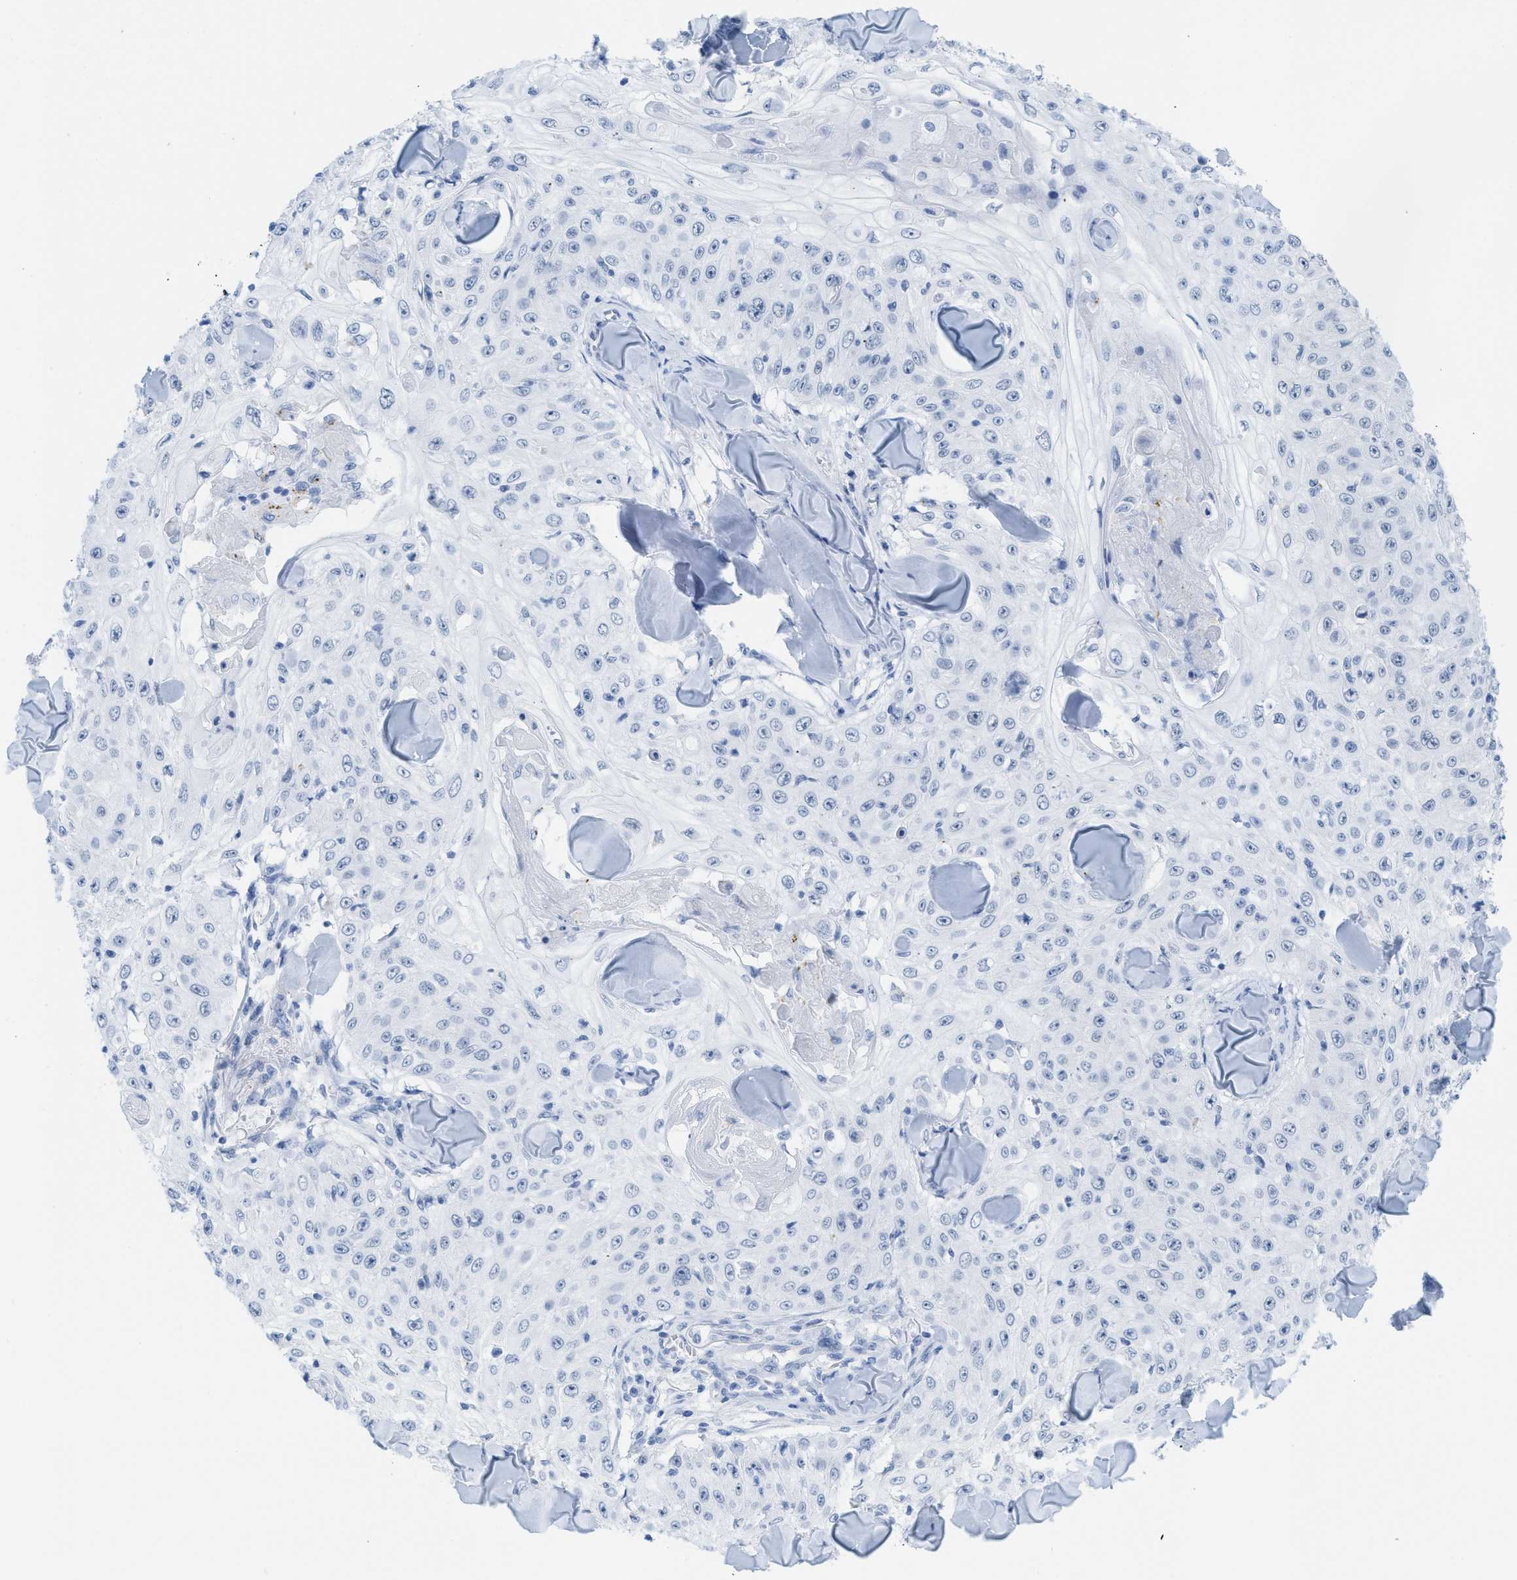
{"staining": {"intensity": "negative", "quantity": "none", "location": "none"}, "tissue": "skin cancer", "cell_type": "Tumor cells", "image_type": "cancer", "snomed": [{"axis": "morphology", "description": "Squamous cell carcinoma, NOS"}, {"axis": "topography", "description": "Skin"}], "caption": "Skin cancer (squamous cell carcinoma) was stained to show a protein in brown. There is no significant expression in tumor cells.", "gene": "WDR4", "patient": {"sex": "male", "age": 86}}